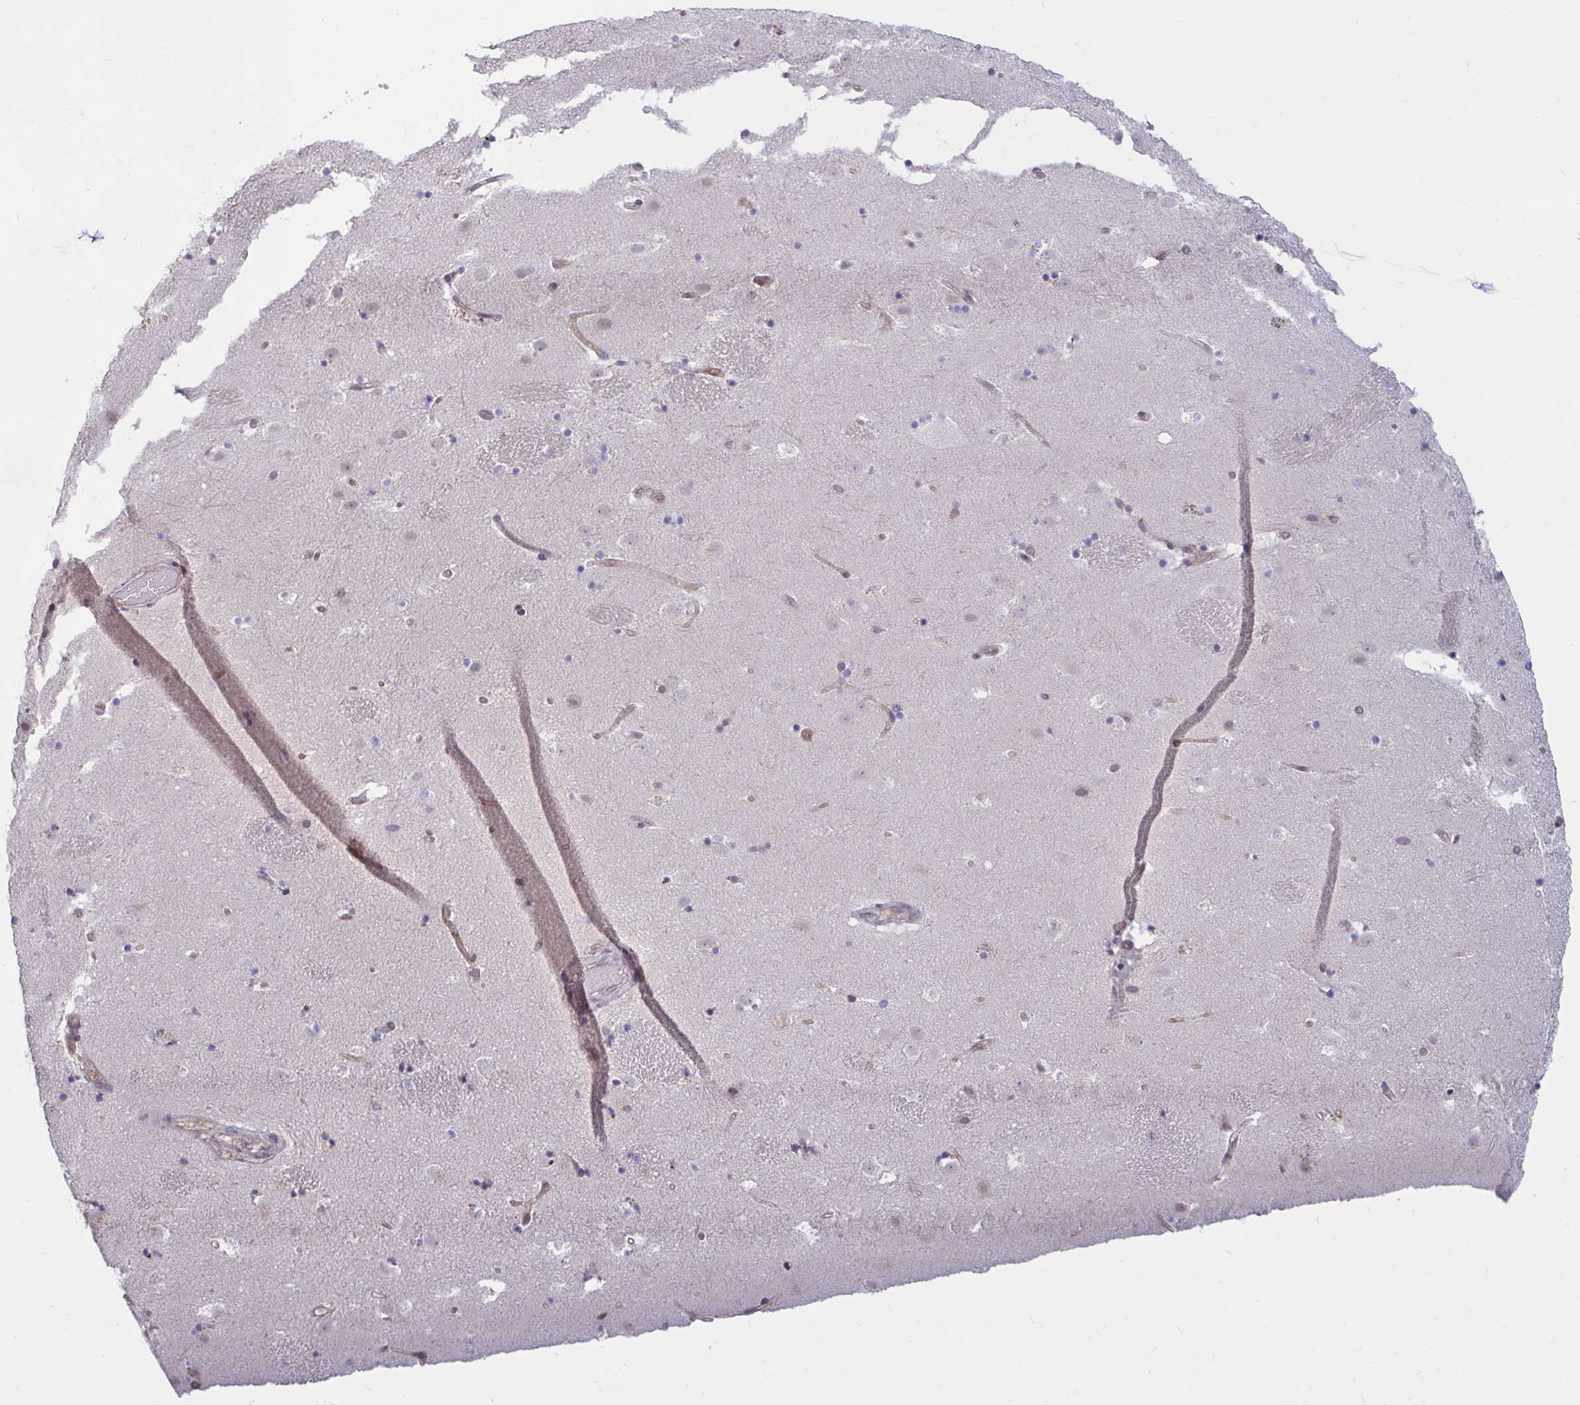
{"staining": {"intensity": "negative", "quantity": "none", "location": "none"}, "tissue": "caudate", "cell_type": "Glial cells", "image_type": "normal", "snomed": [{"axis": "morphology", "description": "Normal tissue, NOS"}, {"axis": "topography", "description": "Lateral ventricle wall"}], "caption": "Glial cells show no significant protein positivity in benign caudate.", "gene": "TBC1D4", "patient": {"sex": "male", "age": 37}}